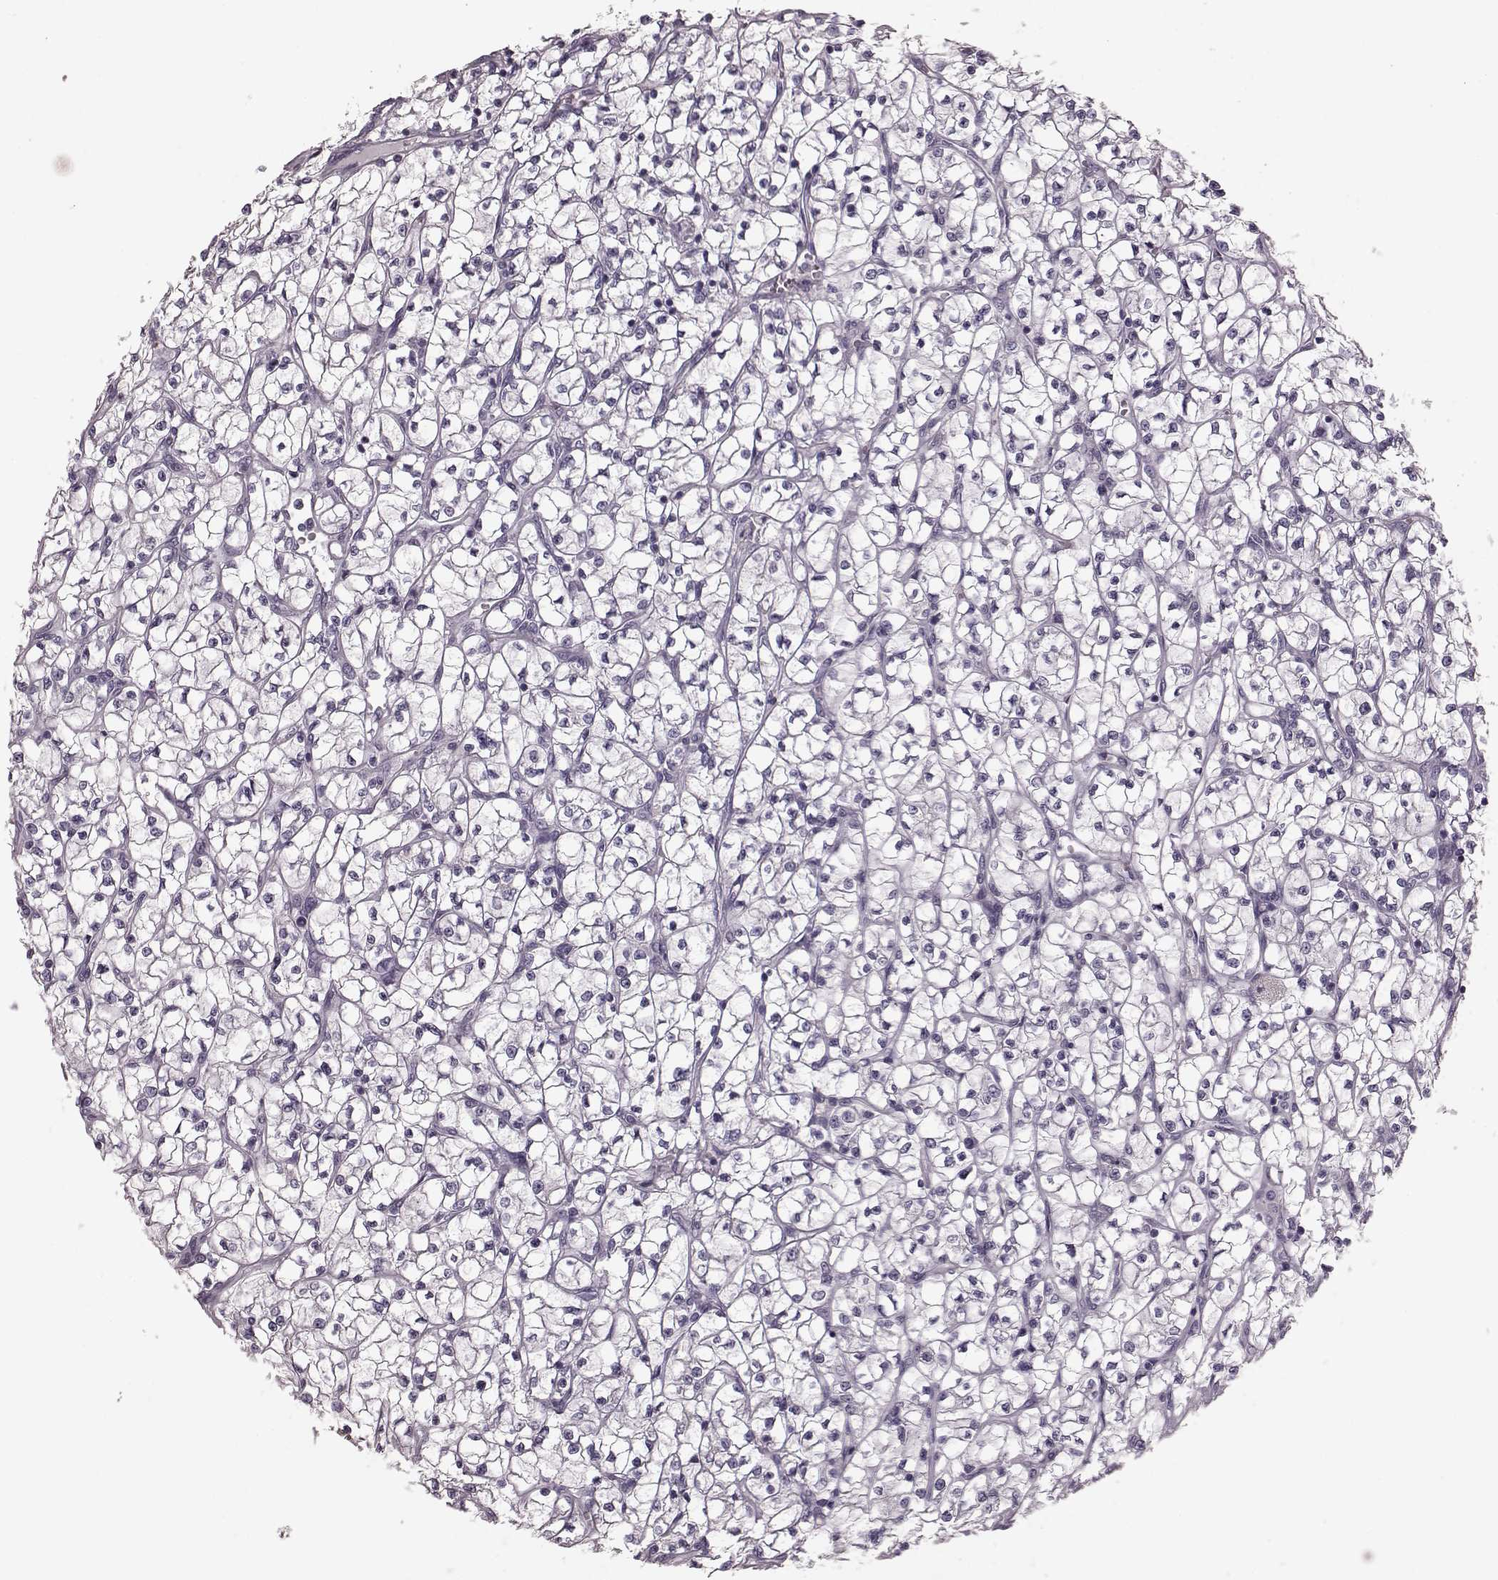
{"staining": {"intensity": "negative", "quantity": "none", "location": "none"}, "tissue": "renal cancer", "cell_type": "Tumor cells", "image_type": "cancer", "snomed": [{"axis": "morphology", "description": "Adenocarcinoma, NOS"}, {"axis": "topography", "description": "Kidney"}], "caption": "This histopathology image is of renal cancer stained with IHC to label a protein in brown with the nuclei are counter-stained blue. There is no expression in tumor cells. (DAB (3,3'-diaminobenzidine) IHC with hematoxylin counter stain).", "gene": "CRYBA2", "patient": {"sex": "female", "age": 64}}